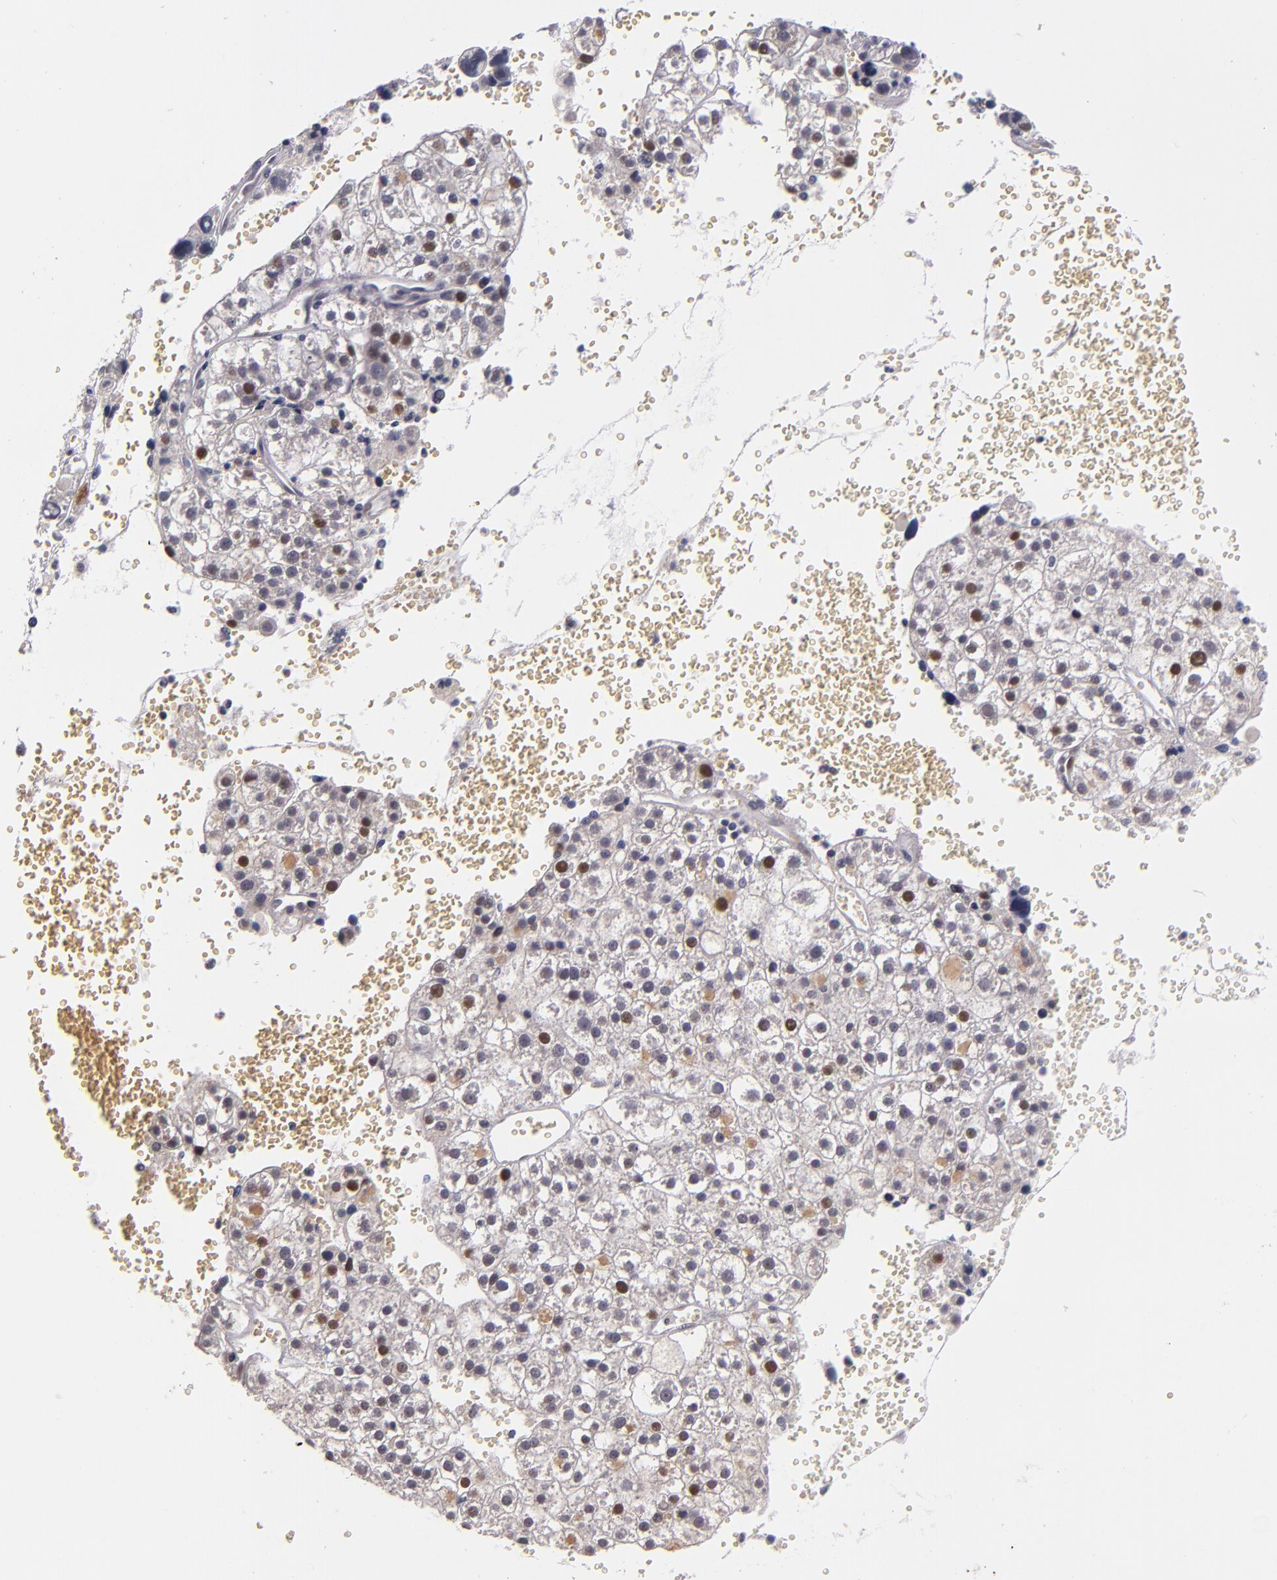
{"staining": {"intensity": "strong", "quantity": "<25%", "location": "nuclear"}, "tissue": "liver cancer", "cell_type": "Tumor cells", "image_type": "cancer", "snomed": [{"axis": "morphology", "description": "Carcinoma, Hepatocellular, NOS"}, {"axis": "topography", "description": "Liver"}], "caption": "Immunohistochemistry of human liver cancer (hepatocellular carcinoma) reveals medium levels of strong nuclear staining in about <25% of tumor cells.", "gene": "CDC7", "patient": {"sex": "female", "age": 85}}